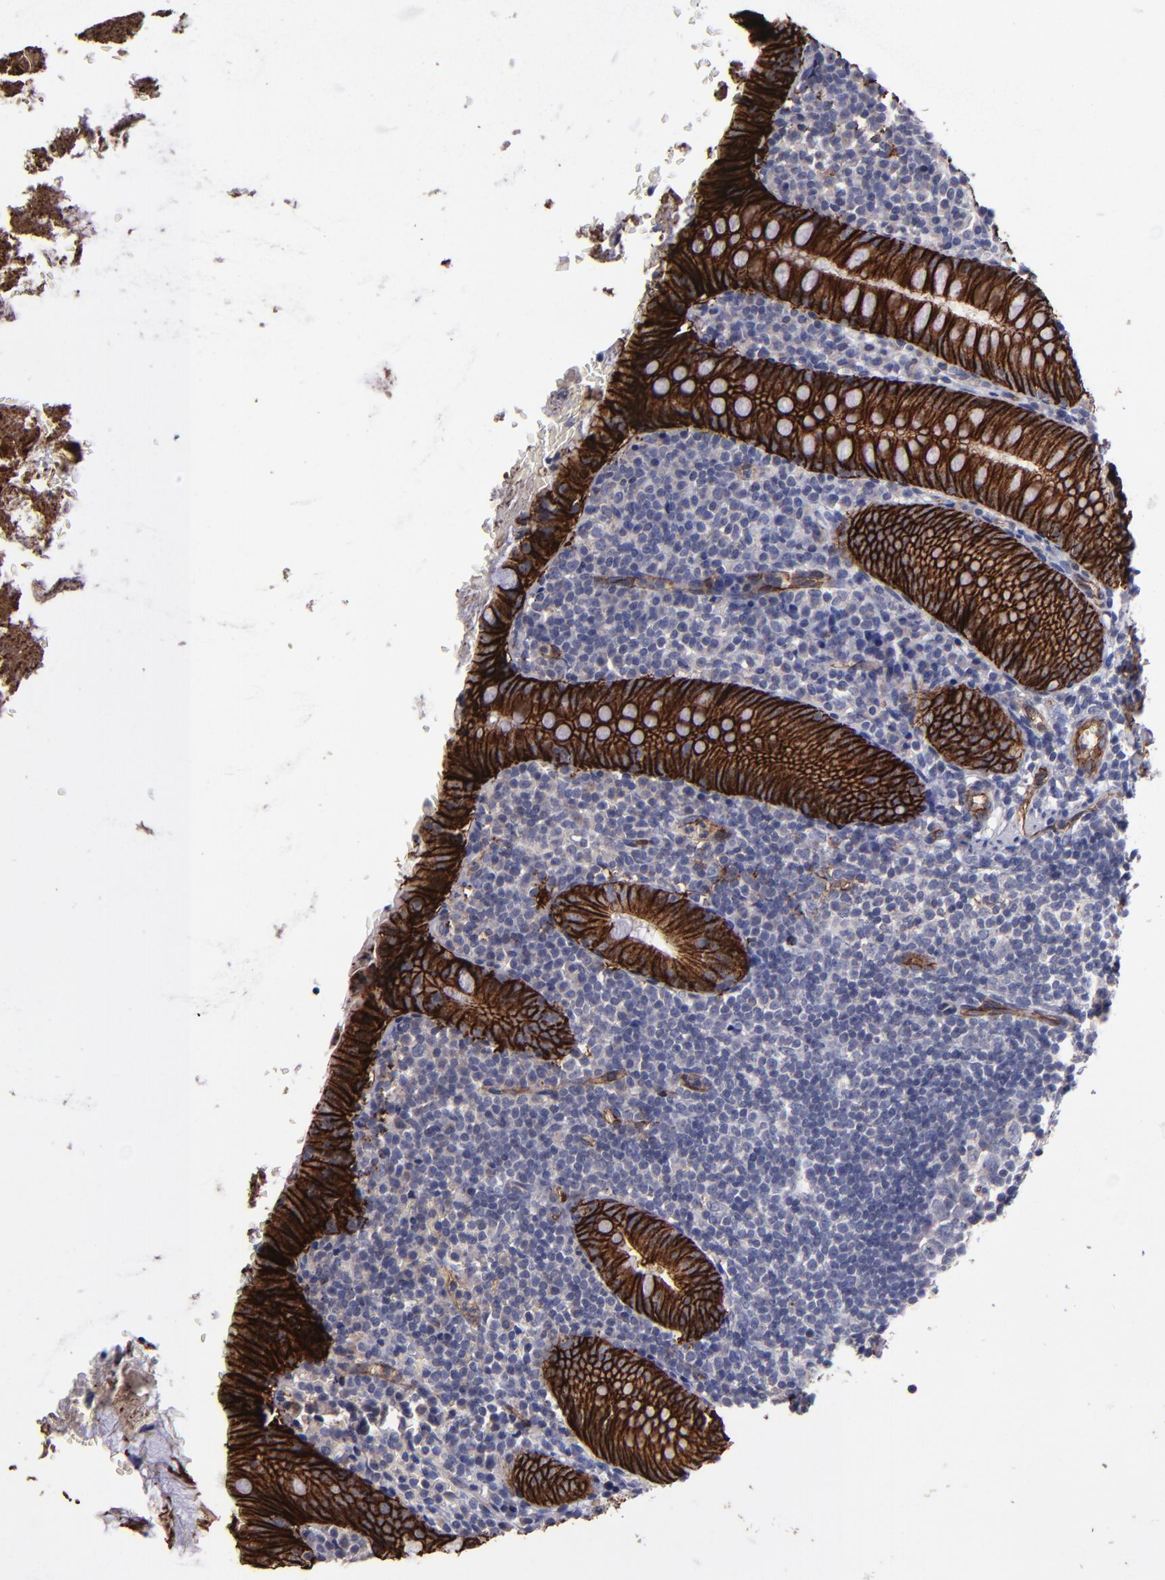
{"staining": {"intensity": "strong", "quantity": ">75%", "location": "cytoplasmic/membranous"}, "tissue": "appendix", "cell_type": "Glandular cells", "image_type": "normal", "snomed": [{"axis": "morphology", "description": "Normal tissue, NOS"}, {"axis": "topography", "description": "Appendix"}], "caption": "Immunohistochemistry (DAB (3,3'-diaminobenzidine)) staining of normal human appendix shows strong cytoplasmic/membranous protein staining in approximately >75% of glandular cells. The protein is shown in brown color, while the nuclei are stained blue.", "gene": "CLDN5", "patient": {"sex": "female", "age": 10}}